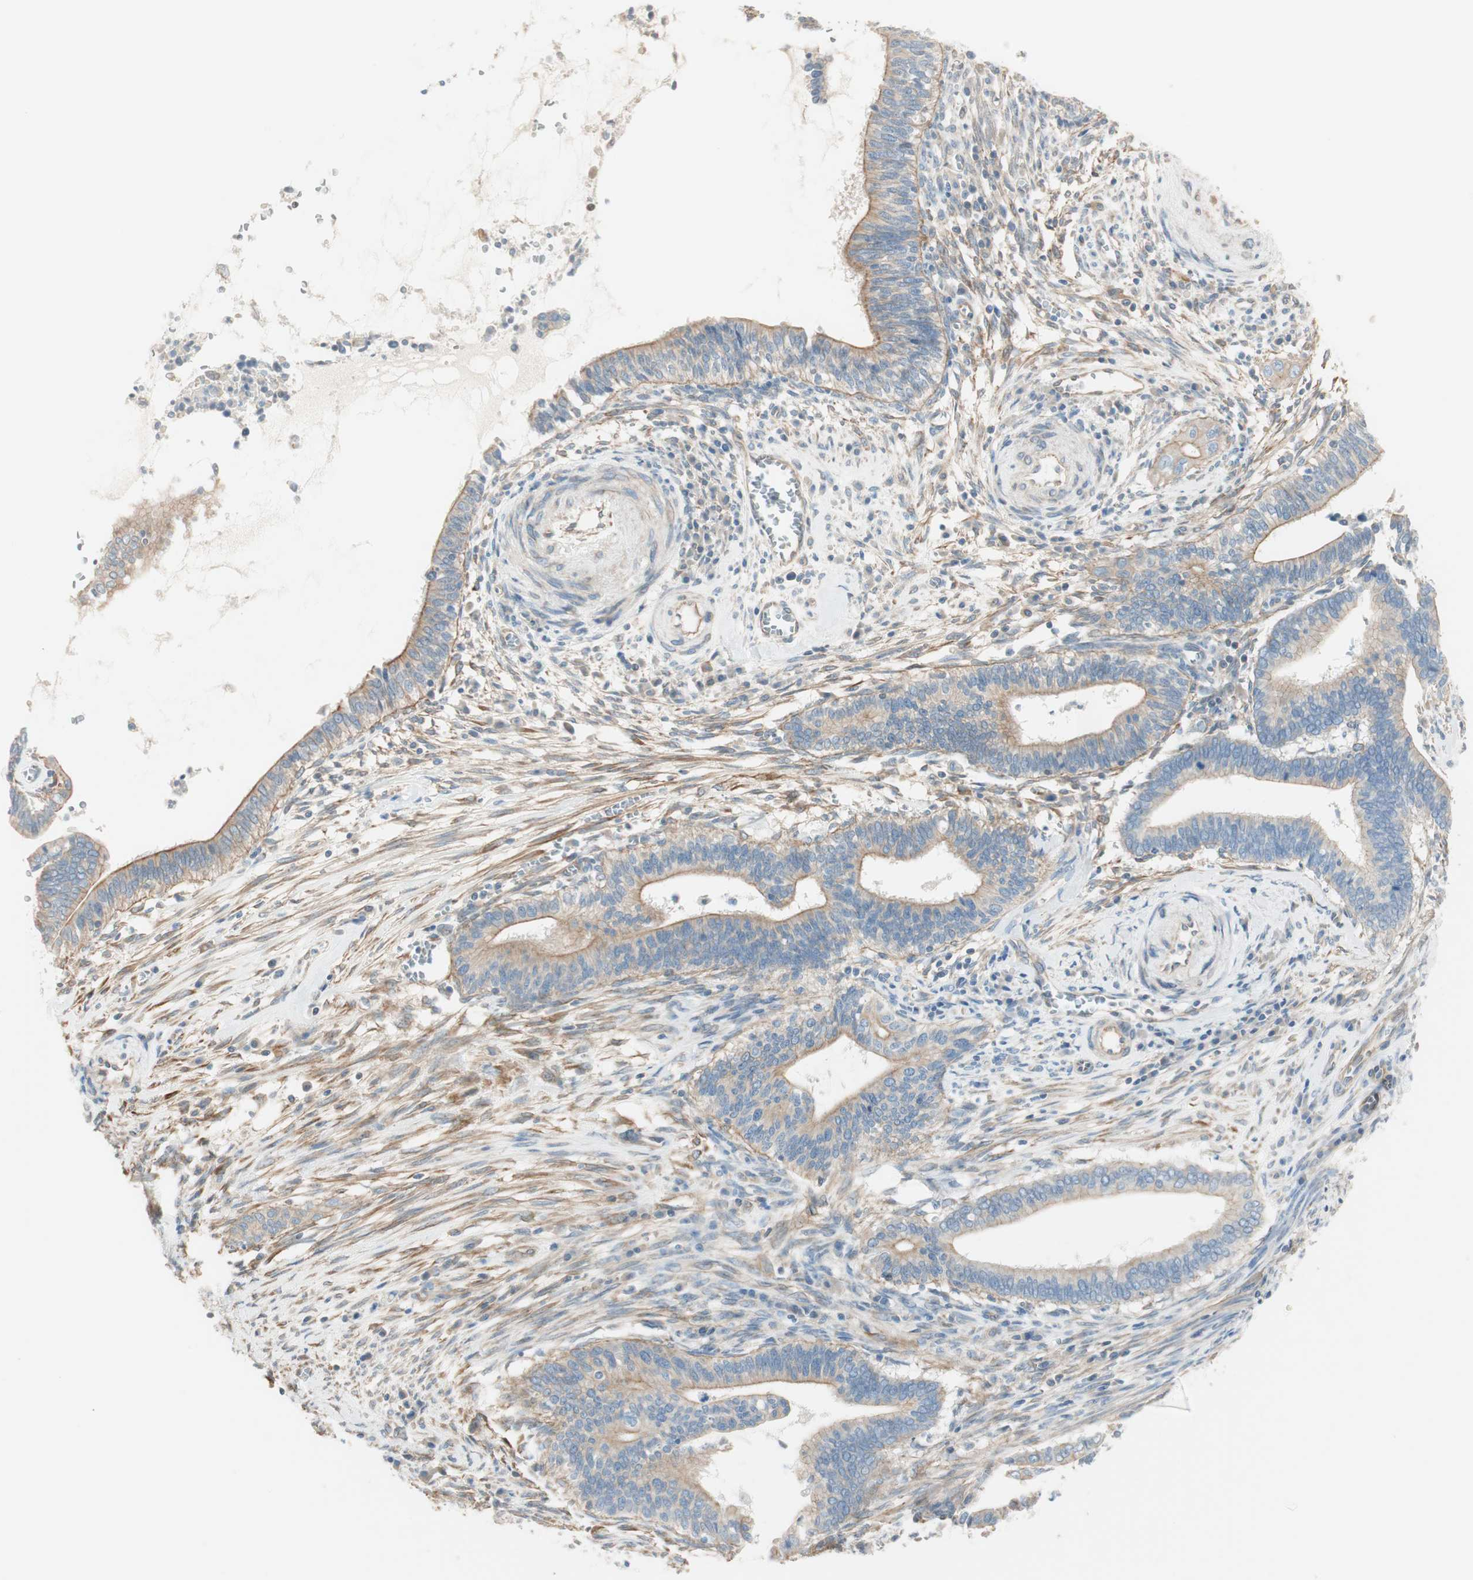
{"staining": {"intensity": "weak", "quantity": ">75%", "location": "cytoplasmic/membranous"}, "tissue": "cervical cancer", "cell_type": "Tumor cells", "image_type": "cancer", "snomed": [{"axis": "morphology", "description": "Adenocarcinoma, NOS"}, {"axis": "topography", "description": "Cervix"}], "caption": "An image of adenocarcinoma (cervical) stained for a protein displays weak cytoplasmic/membranous brown staining in tumor cells. Immunohistochemistry stains the protein in brown and the nuclei are stained blue.", "gene": "CDK3", "patient": {"sex": "female", "age": 44}}